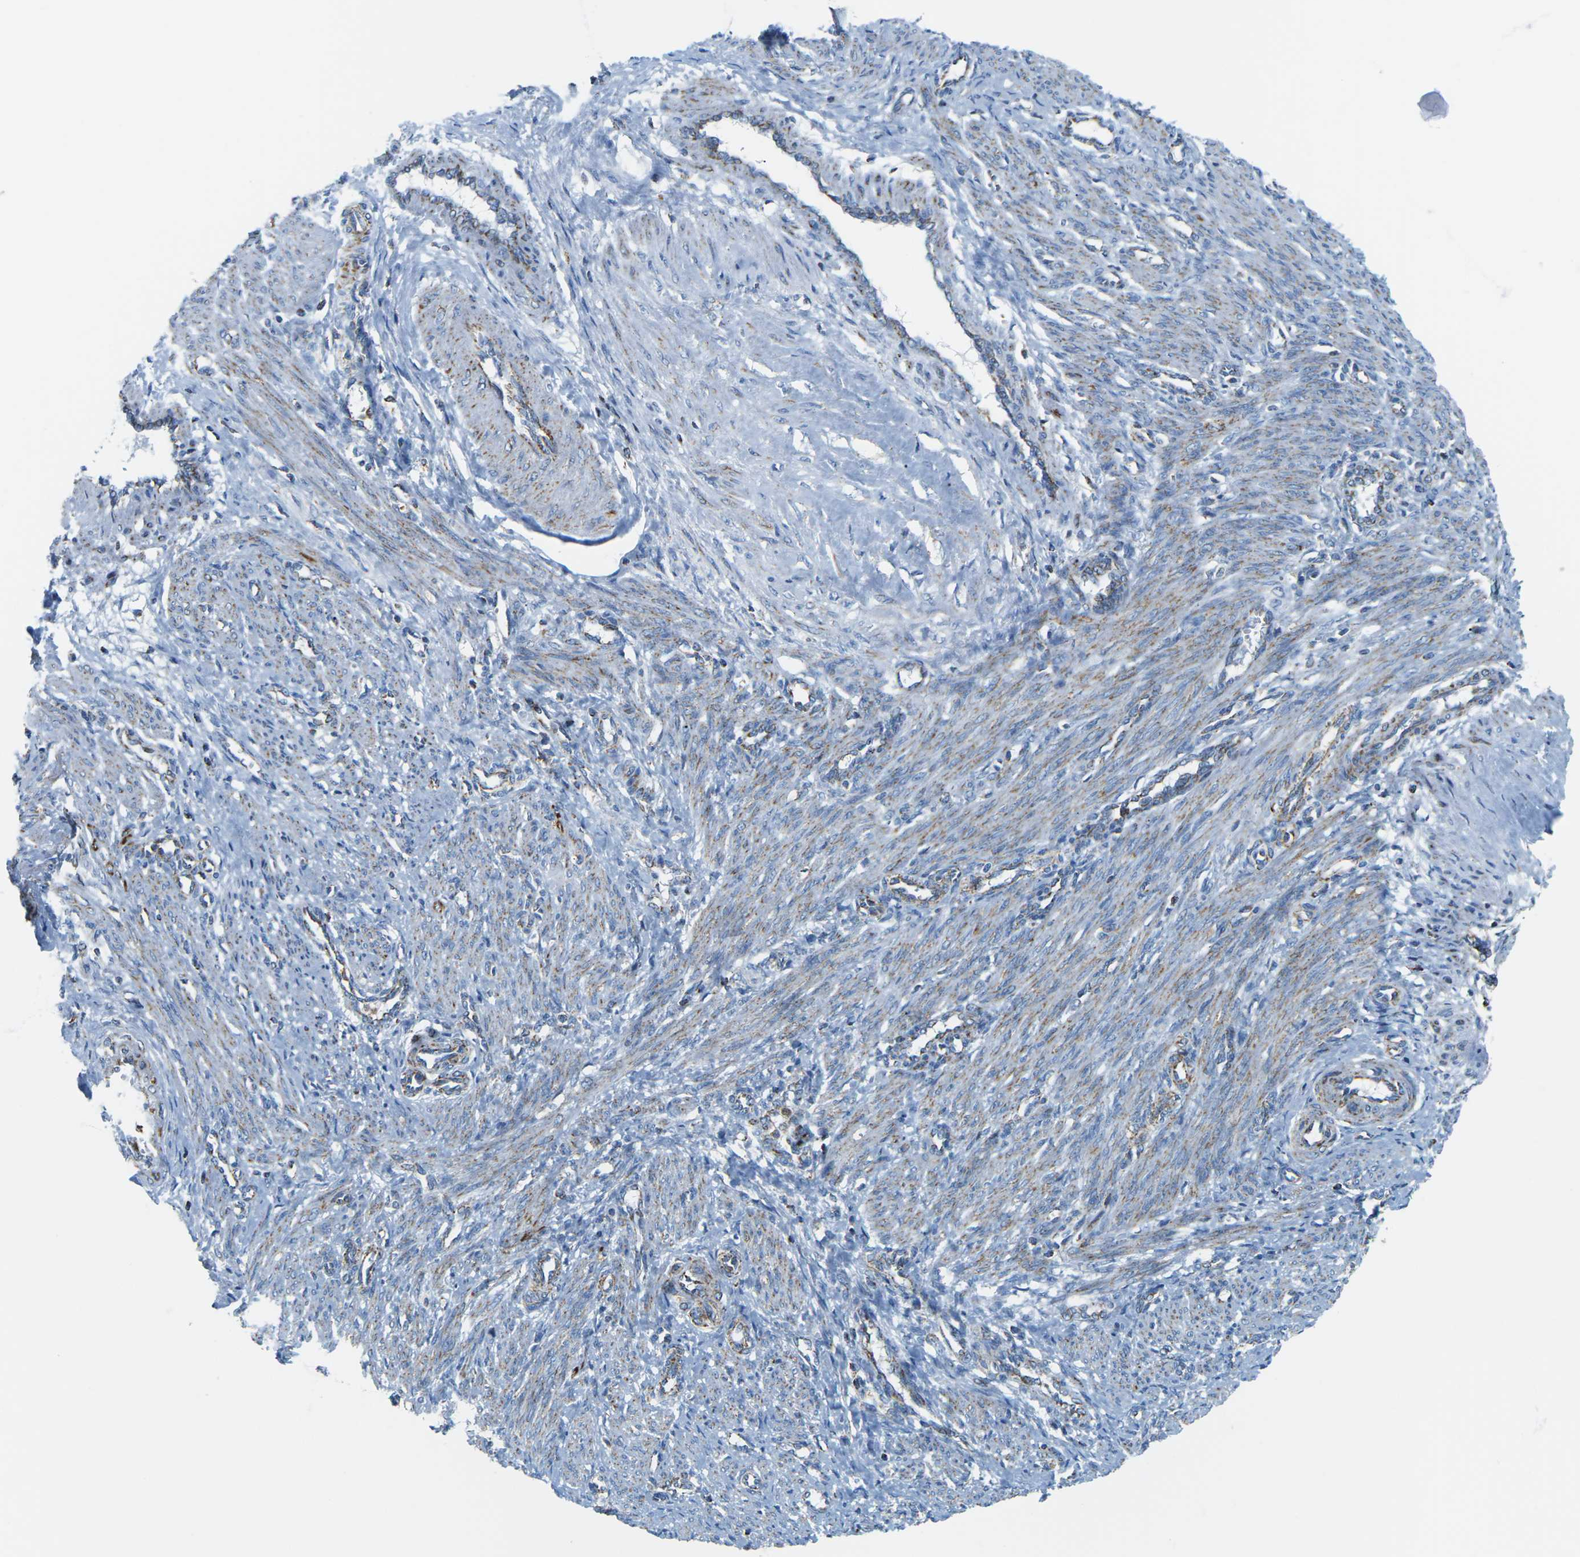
{"staining": {"intensity": "moderate", "quantity": "25%-75%", "location": "cytoplasmic/membranous"}, "tissue": "smooth muscle", "cell_type": "Smooth muscle cells", "image_type": "normal", "snomed": [{"axis": "morphology", "description": "Normal tissue, NOS"}, {"axis": "topography", "description": "Endometrium"}], "caption": "A photomicrograph showing moderate cytoplasmic/membranous staining in about 25%-75% of smooth muscle cells in unremarkable smooth muscle, as visualized by brown immunohistochemical staining.", "gene": "COX6C", "patient": {"sex": "female", "age": 33}}